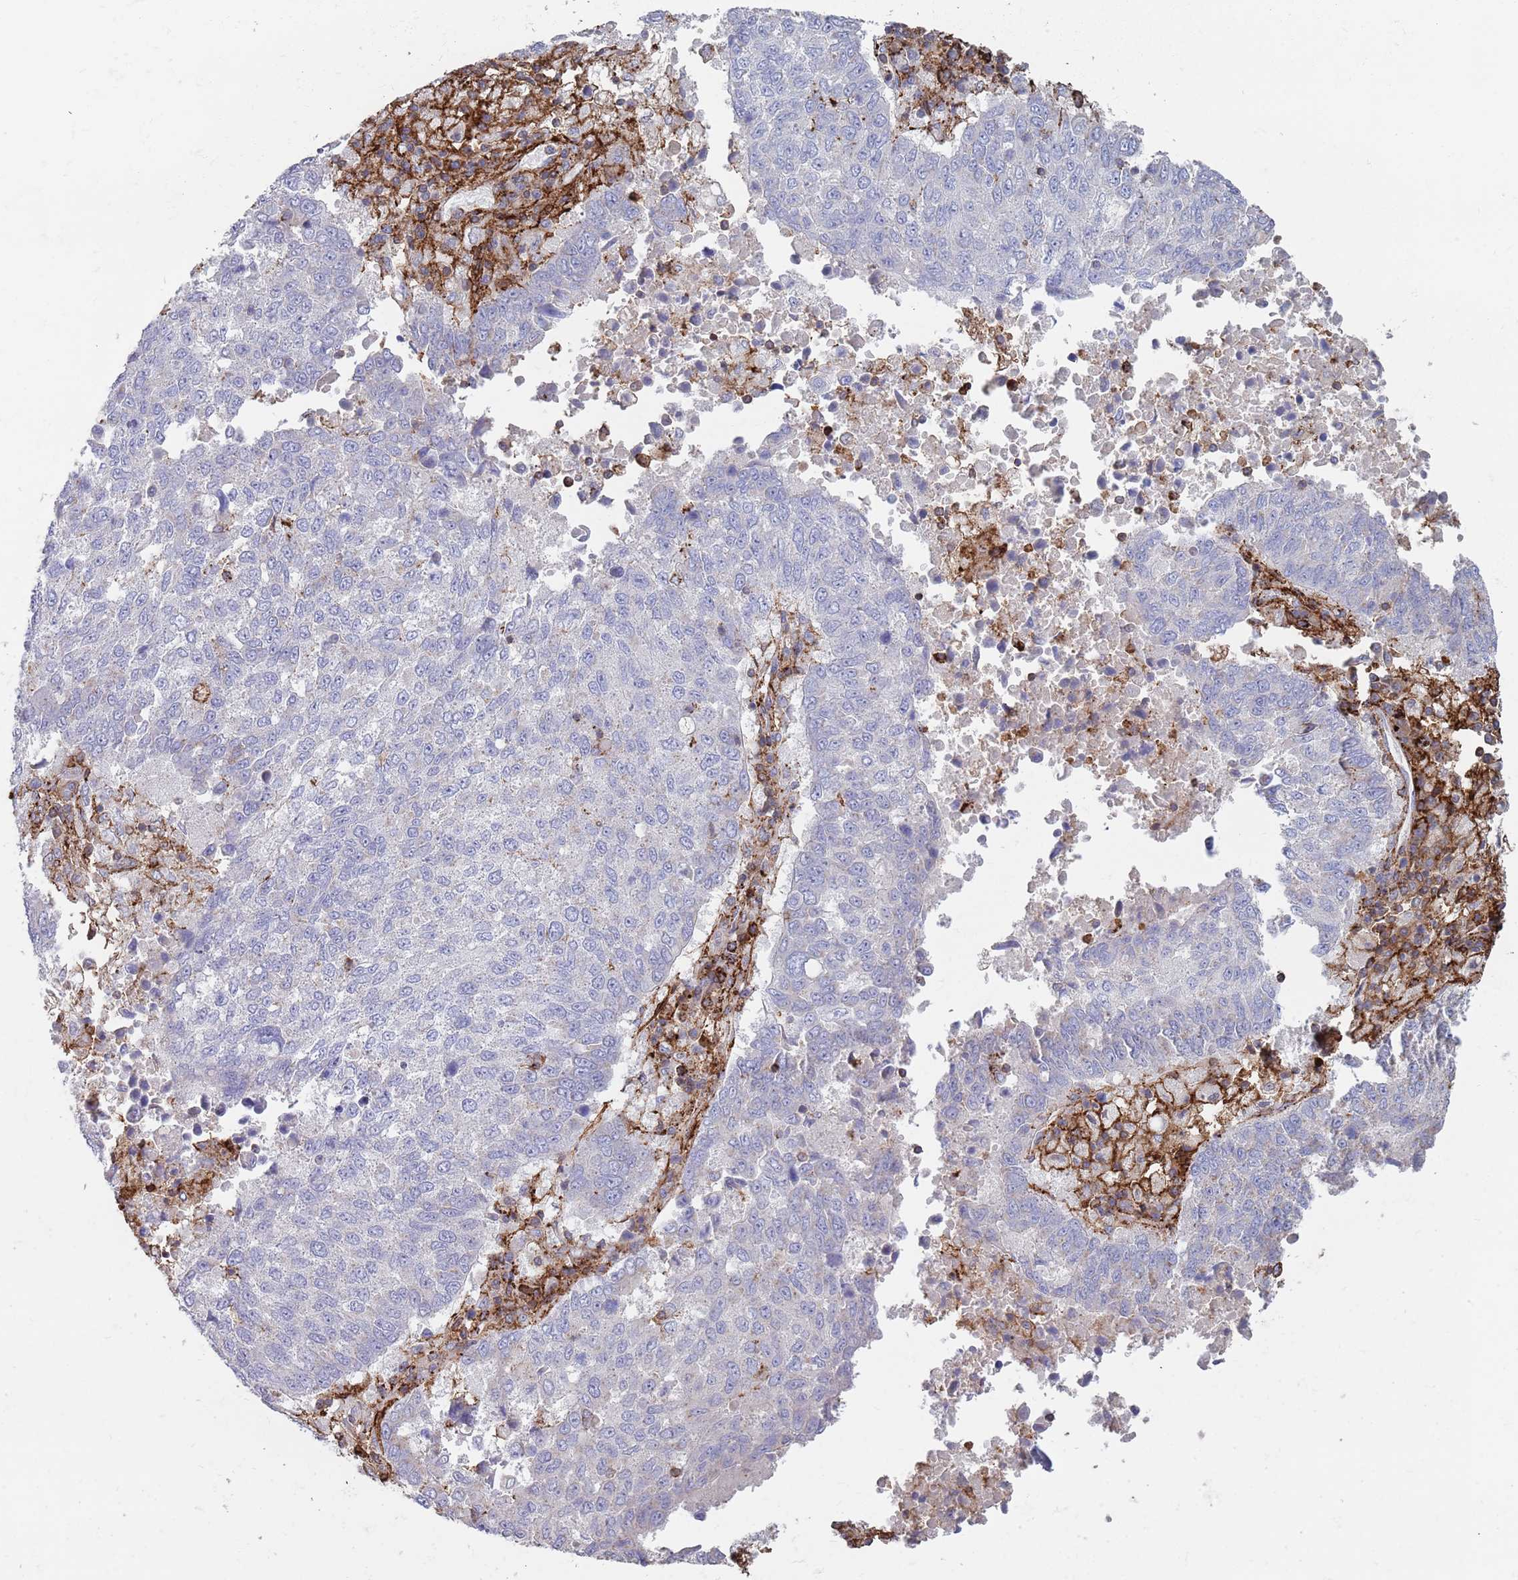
{"staining": {"intensity": "negative", "quantity": "none", "location": "none"}, "tissue": "lung cancer", "cell_type": "Tumor cells", "image_type": "cancer", "snomed": [{"axis": "morphology", "description": "Squamous cell carcinoma, NOS"}, {"axis": "topography", "description": "Lung"}], "caption": "Micrograph shows no protein positivity in tumor cells of squamous cell carcinoma (lung) tissue.", "gene": "RNF144A", "patient": {"sex": "male", "age": 73}}